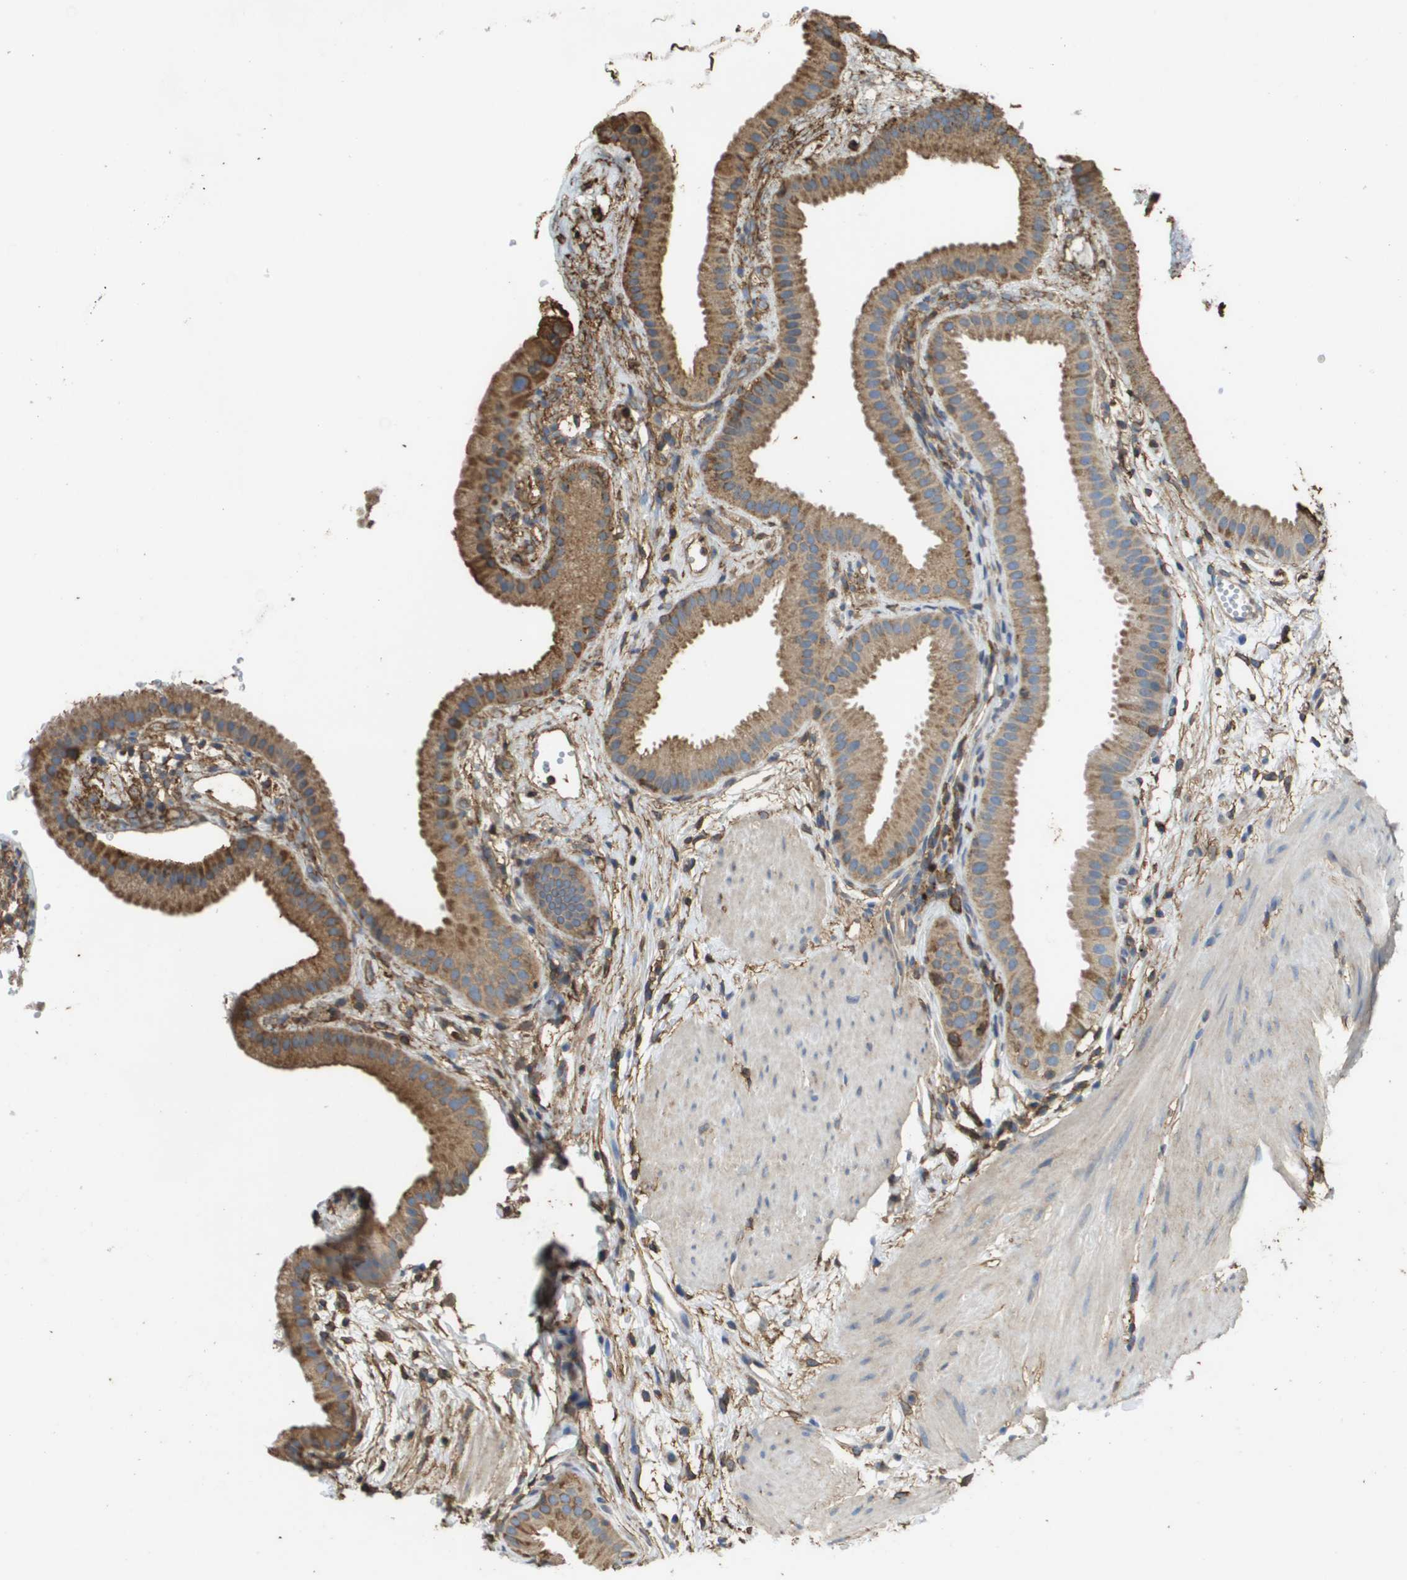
{"staining": {"intensity": "moderate", "quantity": ">75%", "location": "cytoplasmic/membranous"}, "tissue": "gallbladder", "cell_type": "Glandular cells", "image_type": "normal", "snomed": [{"axis": "morphology", "description": "Normal tissue, NOS"}, {"axis": "topography", "description": "Gallbladder"}], "caption": "Gallbladder stained with IHC shows moderate cytoplasmic/membranous positivity in about >75% of glandular cells.", "gene": "PASK", "patient": {"sex": "female", "age": 64}}